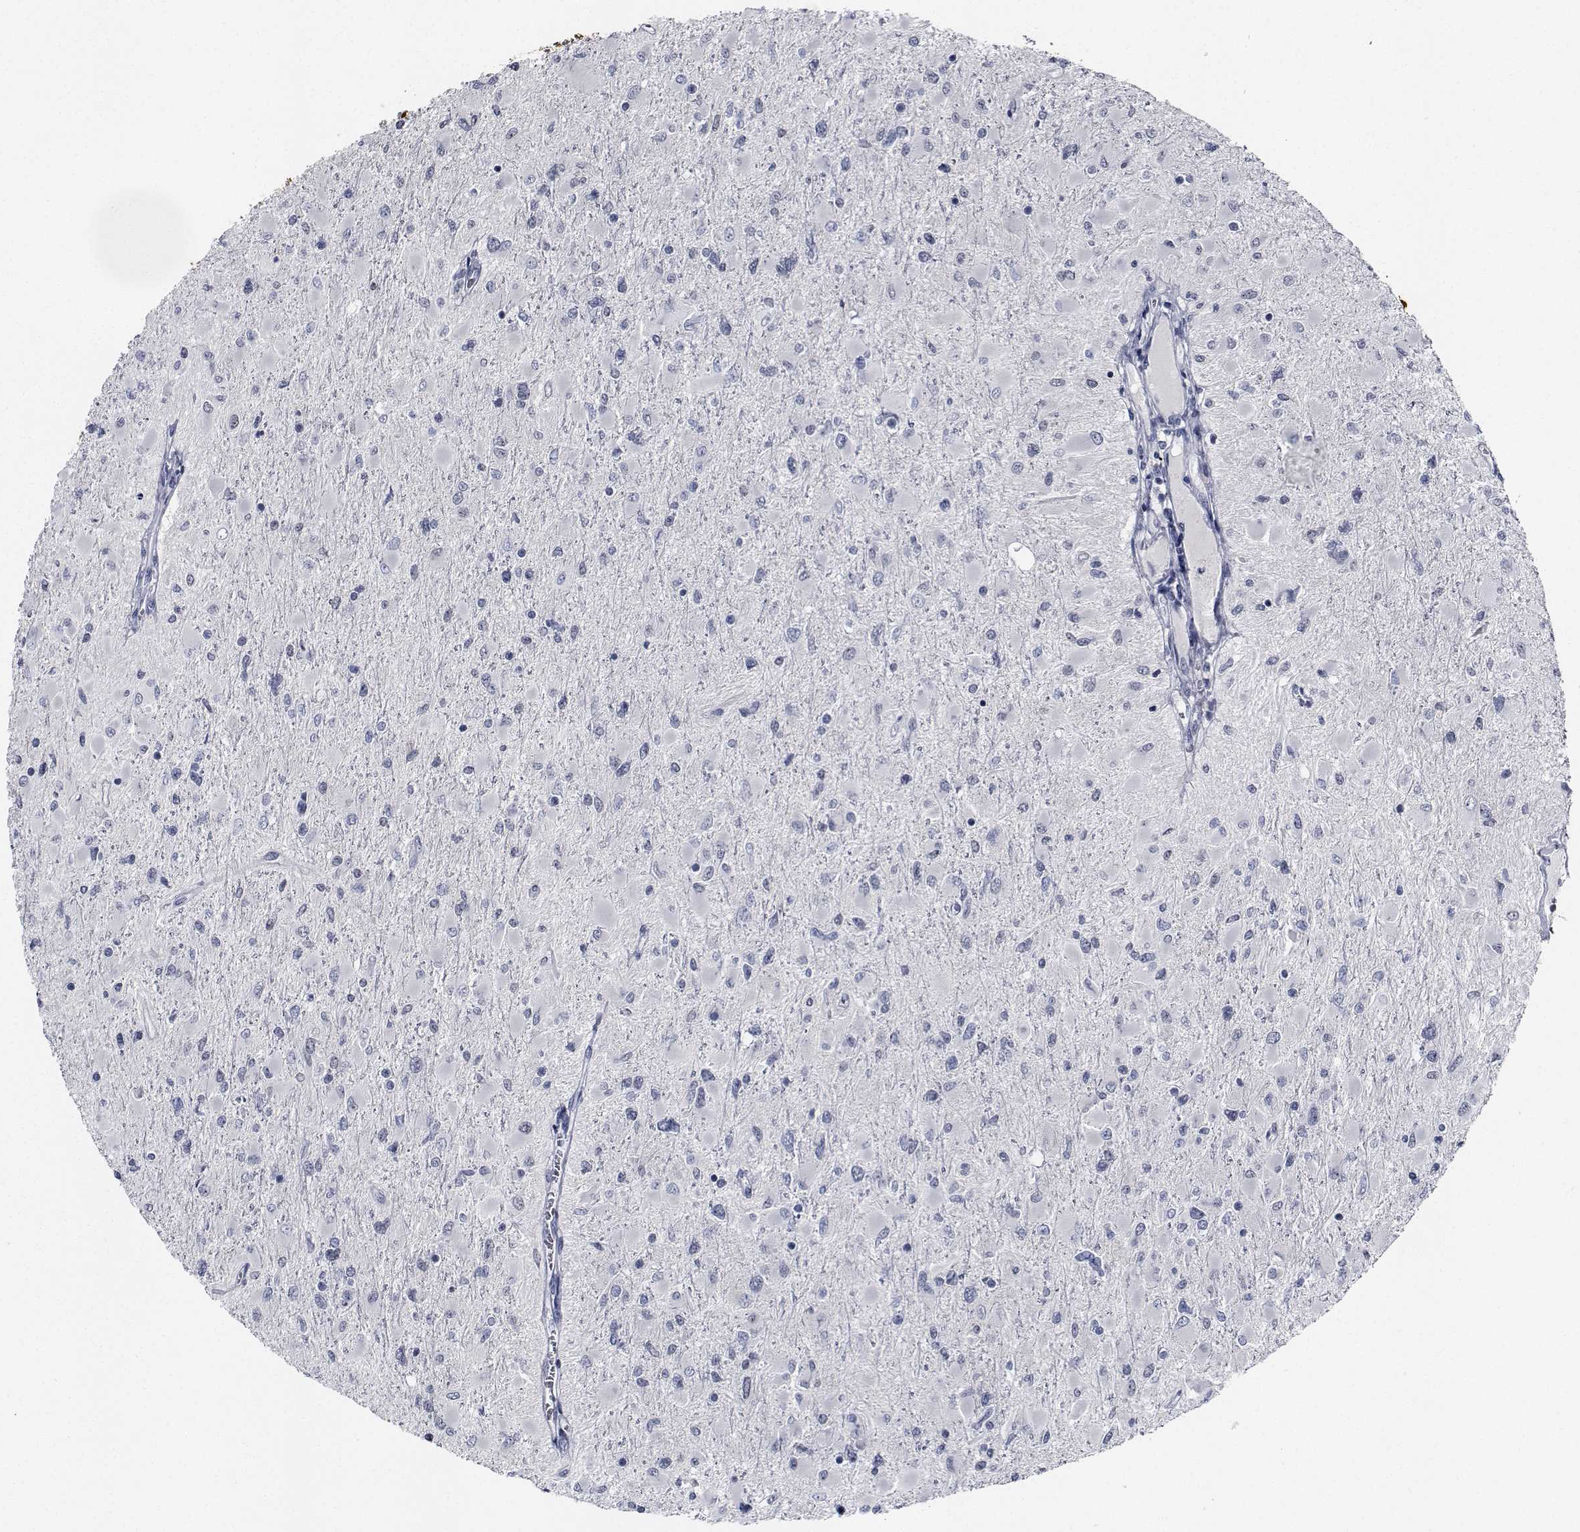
{"staining": {"intensity": "negative", "quantity": "none", "location": "none"}, "tissue": "glioma", "cell_type": "Tumor cells", "image_type": "cancer", "snomed": [{"axis": "morphology", "description": "Glioma, malignant, High grade"}, {"axis": "topography", "description": "Cerebral cortex"}], "caption": "High power microscopy photomicrograph of an immunohistochemistry (IHC) image of glioma, revealing no significant positivity in tumor cells.", "gene": "NVL", "patient": {"sex": "female", "age": 36}}